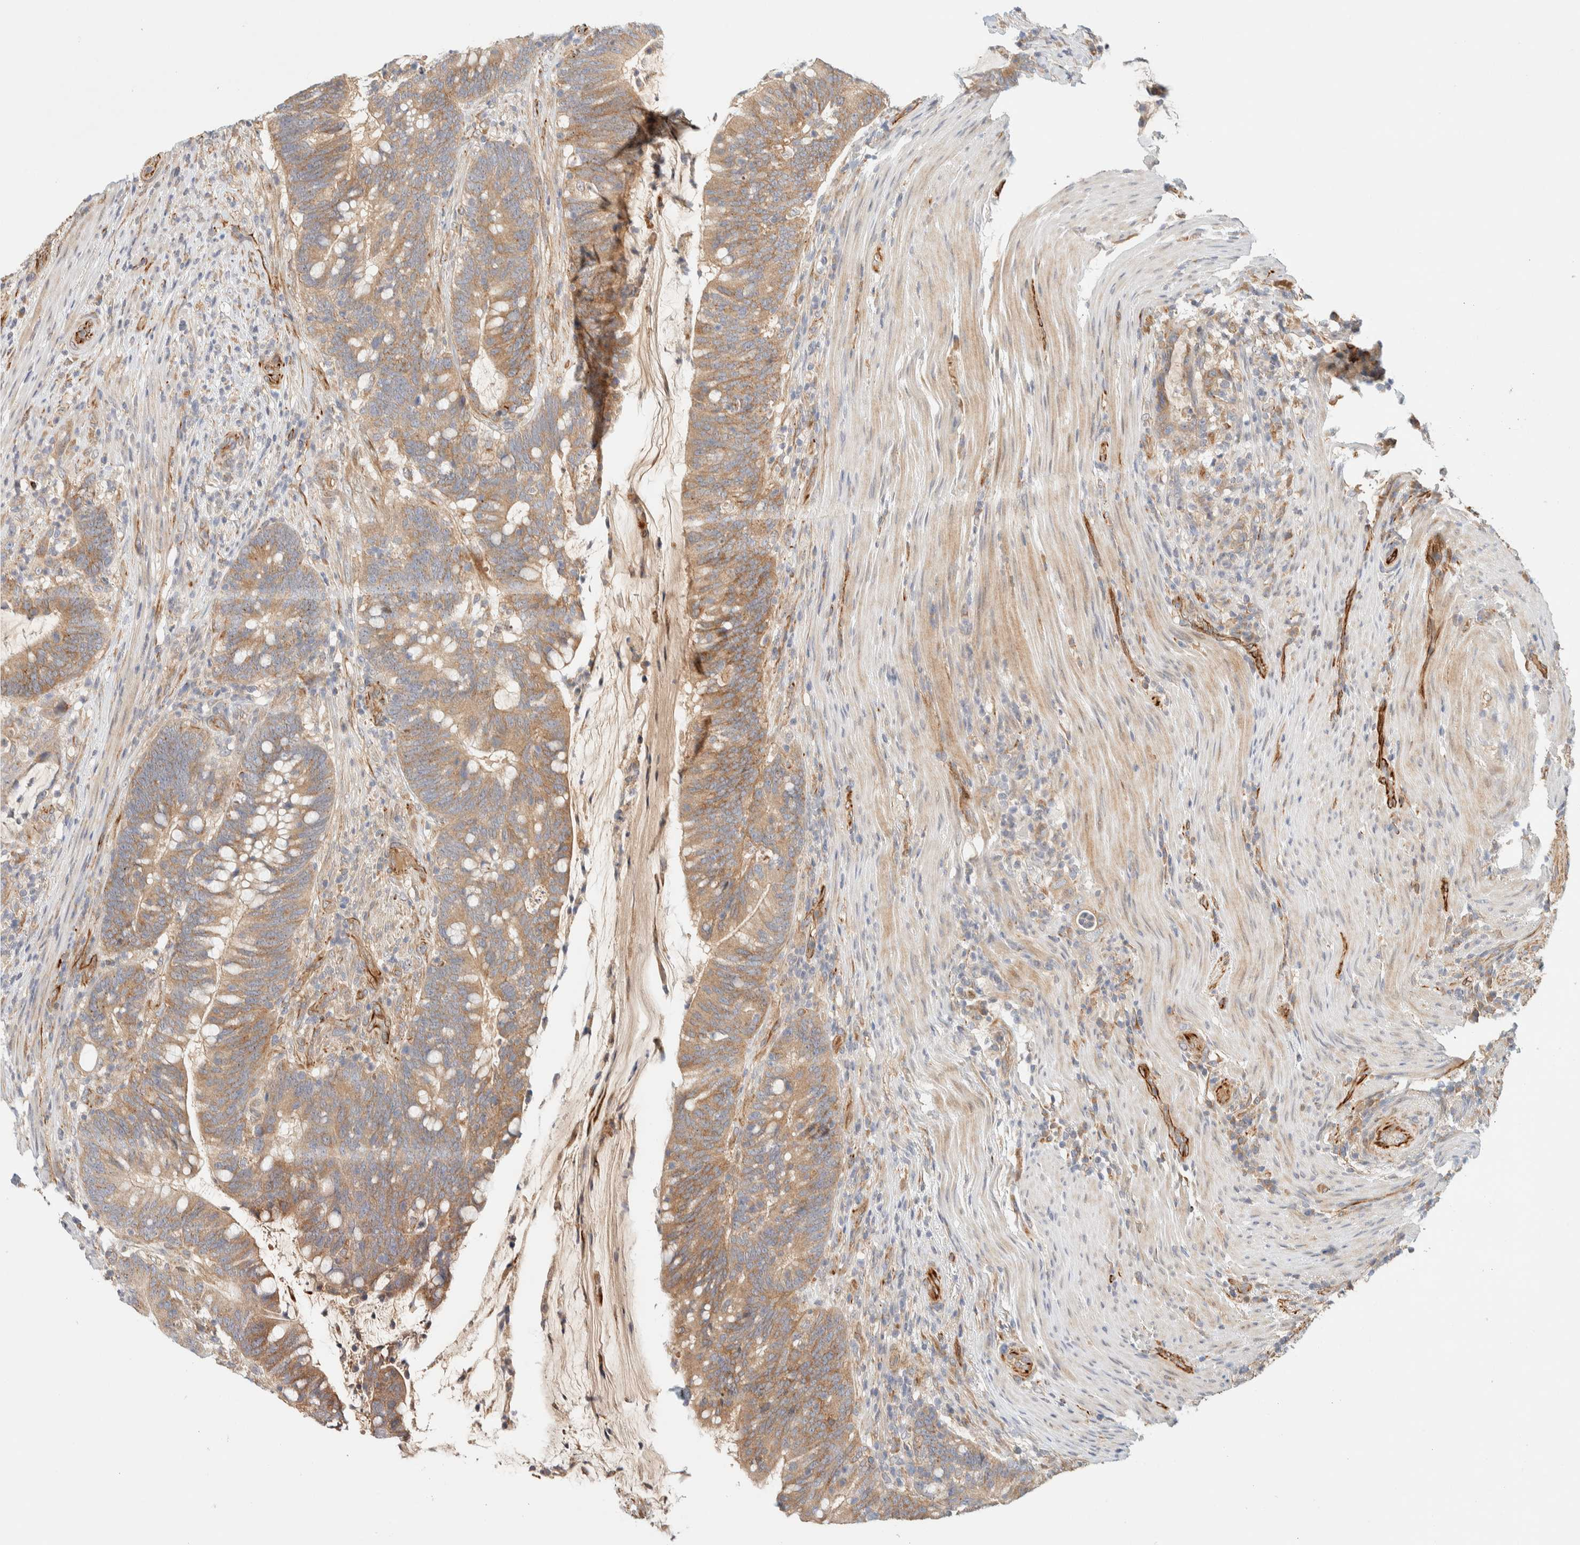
{"staining": {"intensity": "moderate", "quantity": ">75%", "location": "cytoplasmic/membranous"}, "tissue": "colorectal cancer", "cell_type": "Tumor cells", "image_type": "cancer", "snomed": [{"axis": "morphology", "description": "Adenocarcinoma, NOS"}, {"axis": "topography", "description": "Colon"}], "caption": "Colorectal cancer (adenocarcinoma) was stained to show a protein in brown. There is medium levels of moderate cytoplasmic/membranous expression in approximately >75% of tumor cells.", "gene": "FAT1", "patient": {"sex": "female", "age": 66}}